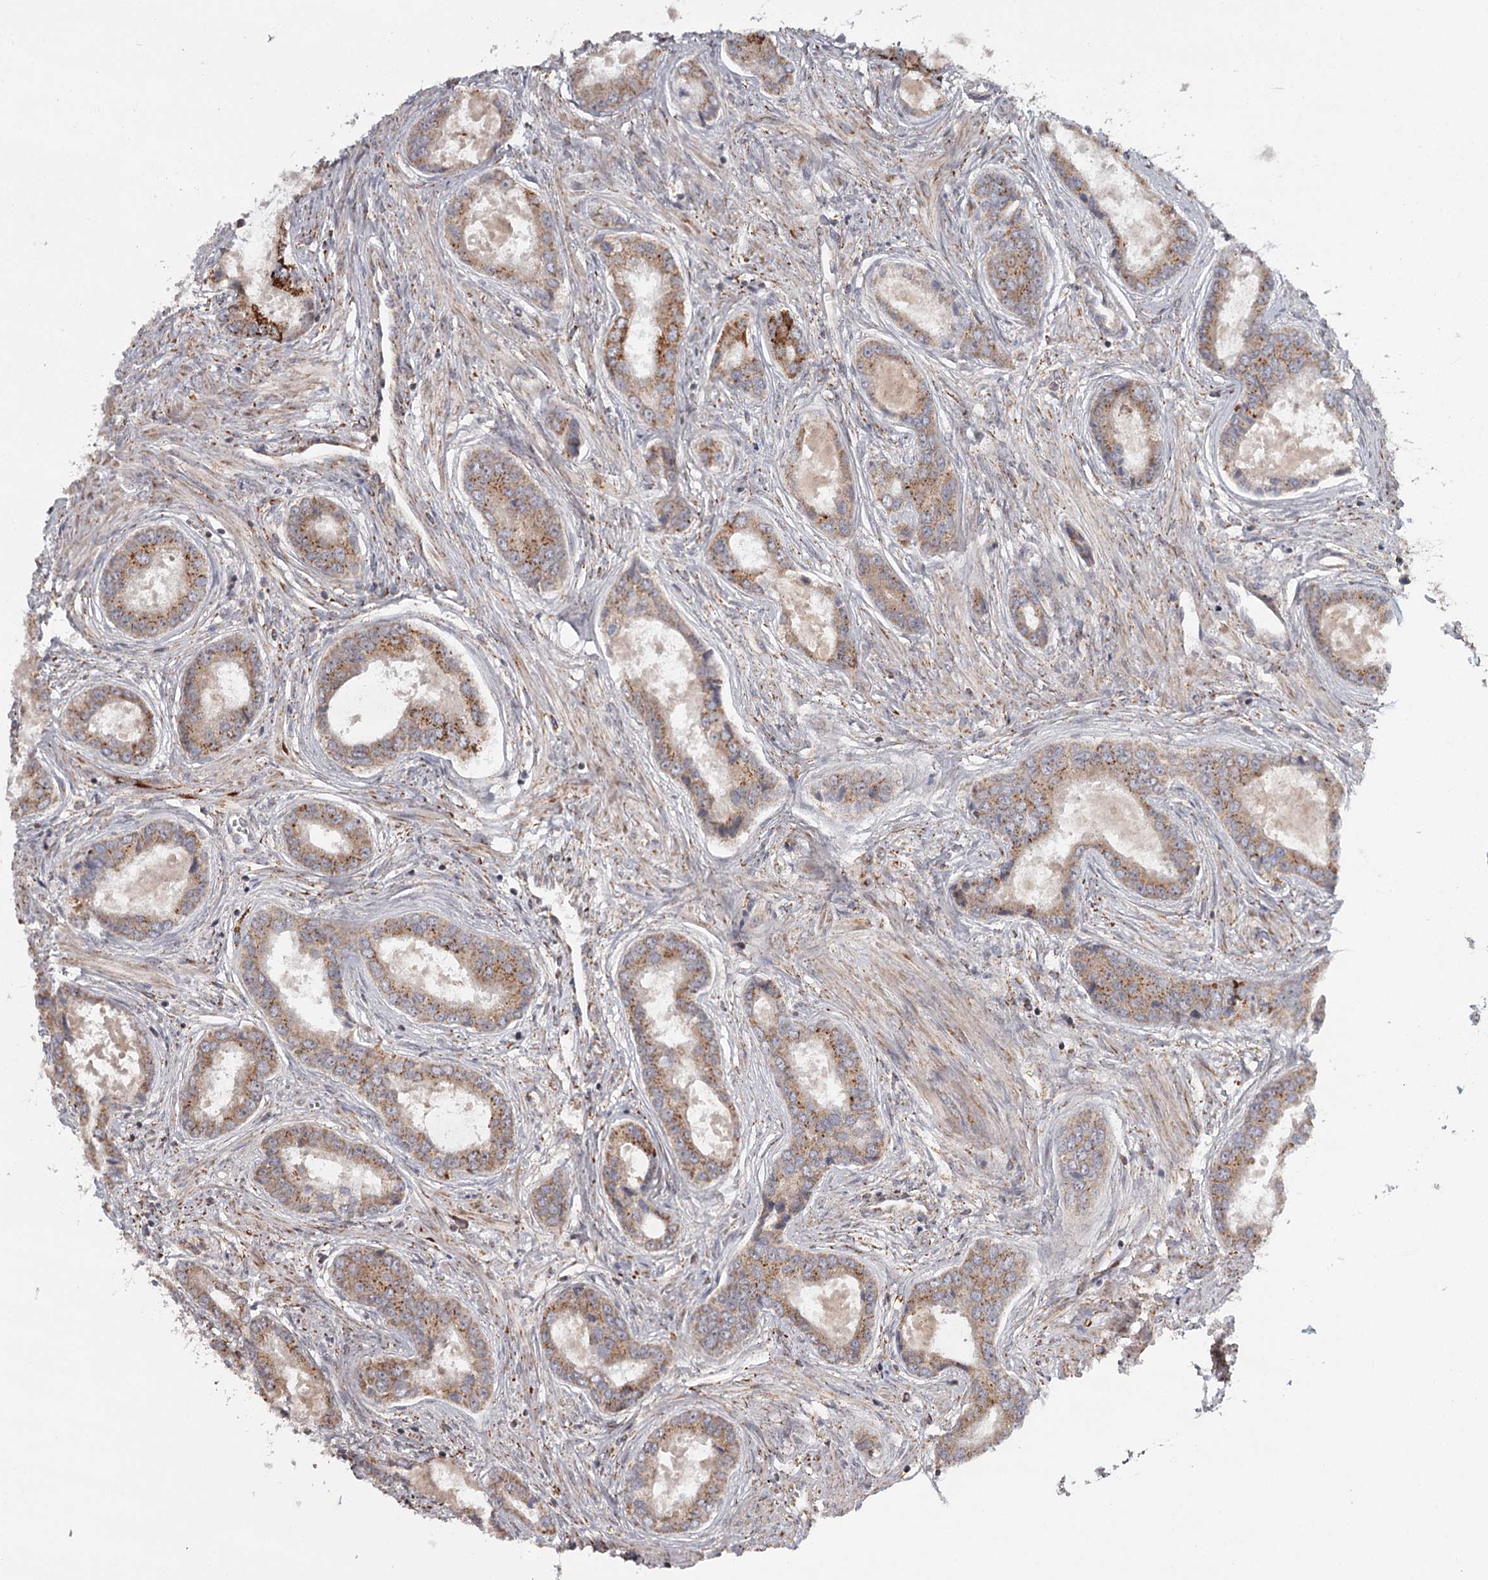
{"staining": {"intensity": "moderate", "quantity": ">75%", "location": "cytoplasmic/membranous"}, "tissue": "prostate cancer", "cell_type": "Tumor cells", "image_type": "cancer", "snomed": [{"axis": "morphology", "description": "Adenocarcinoma, Low grade"}, {"axis": "topography", "description": "Prostate"}], "caption": "Protein staining exhibits moderate cytoplasmic/membranous positivity in approximately >75% of tumor cells in prostate cancer (adenocarcinoma (low-grade)). (DAB IHC with brightfield microscopy, high magnification).", "gene": "CDC123", "patient": {"sex": "male", "age": 68}}